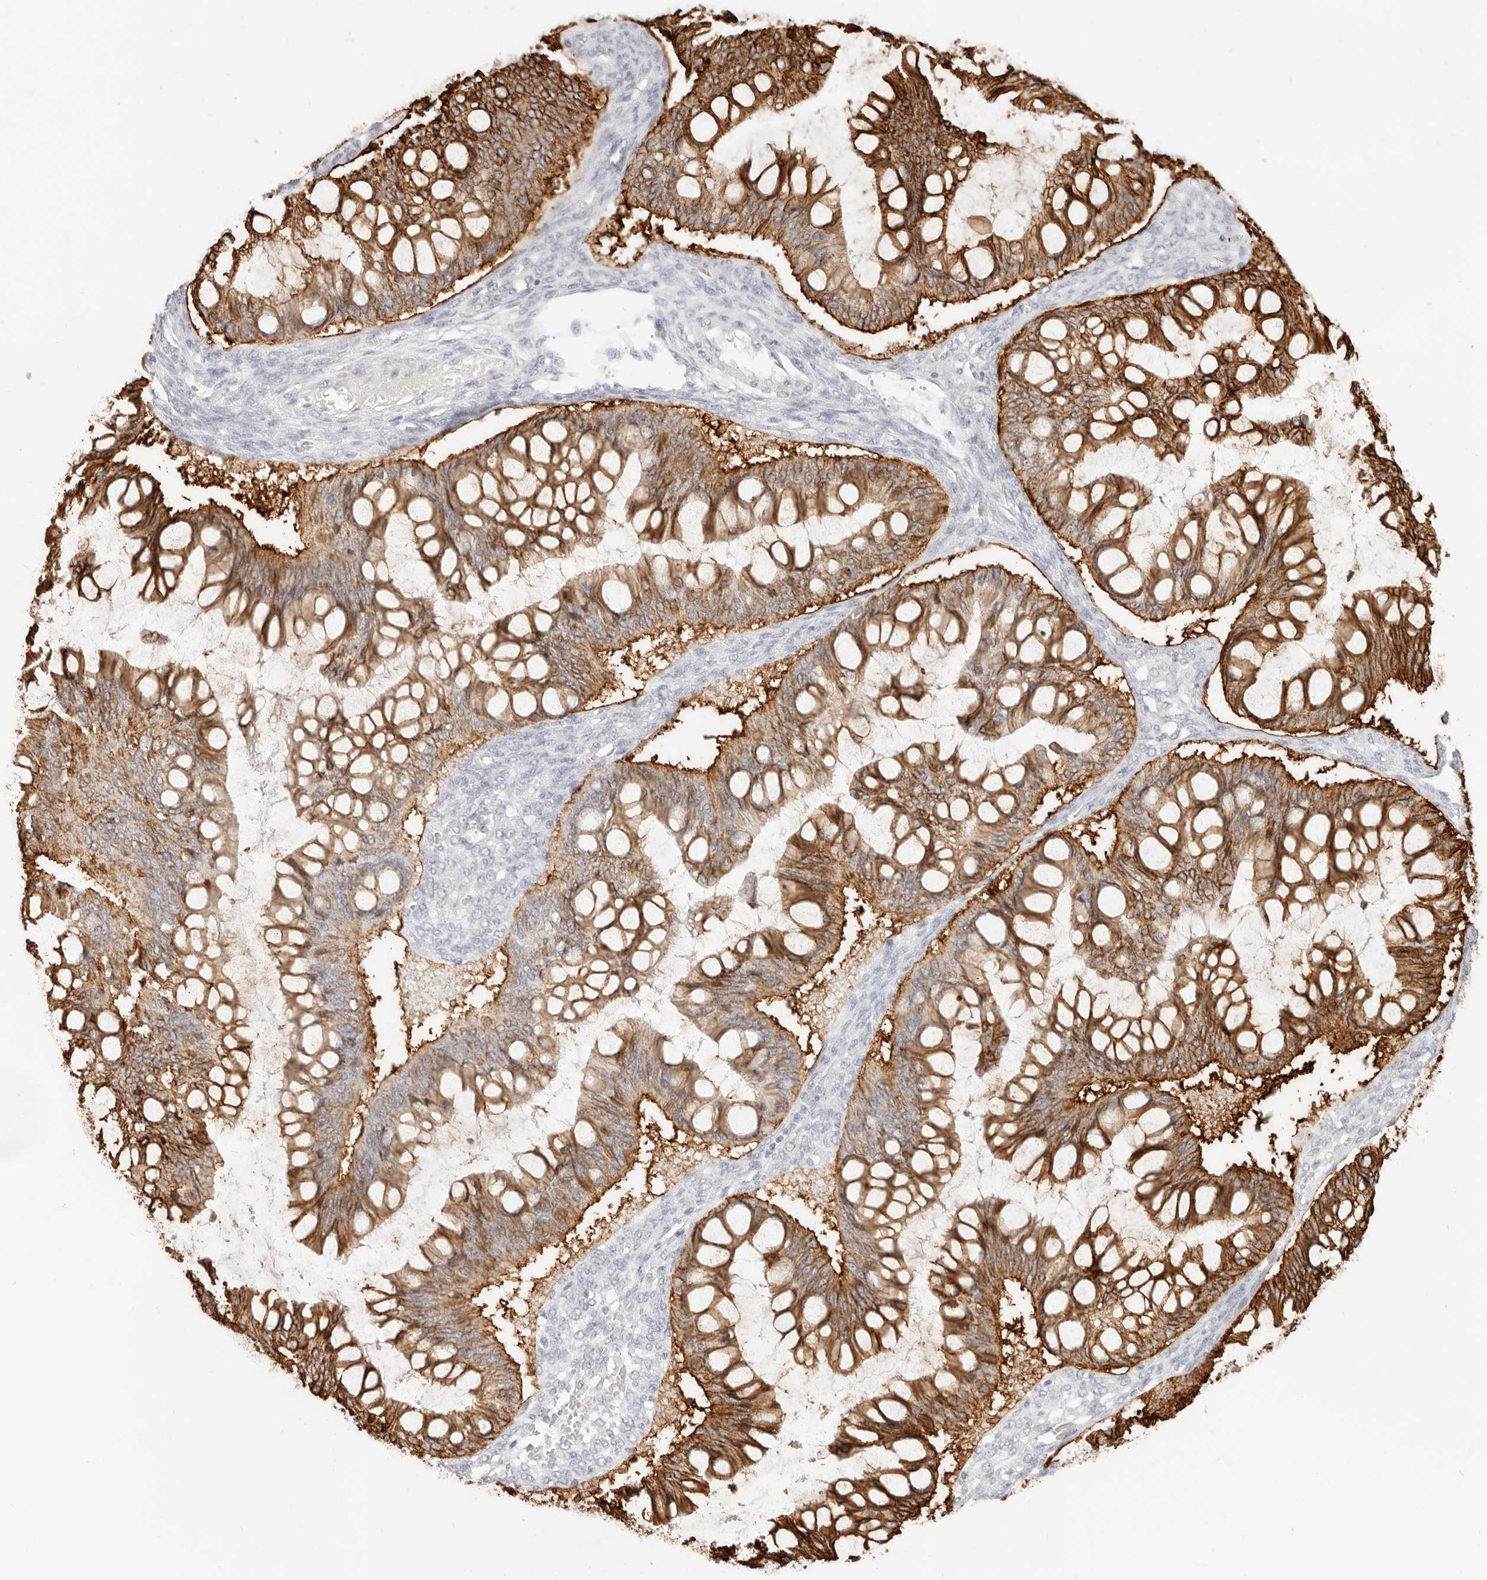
{"staining": {"intensity": "strong", "quantity": ">75%", "location": "cytoplasmic/membranous"}, "tissue": "ovarian cancer", "cell_type": "Tumor cells", "image_type": "cancer", "snomed": [{"axis": "morphology", "description": "Cystadenocarcinoma, mucinous, NOS"}, {"axis": "topography", "description": "Ovary"}], "caption": "High-magnification brightfield microscopy of ovarian cancer (mucinous cystadenocarcinoma) stained with DAB (brown) and counterstained with hematoxylin (blue). tumor cells exhibit strong cytoplasmic/membranous positivity is seen in approximately>75% of cells. Nuclei are stained in blue.", "gene": "EPCAM", "patient": {"sex": "female", "age": 73}}